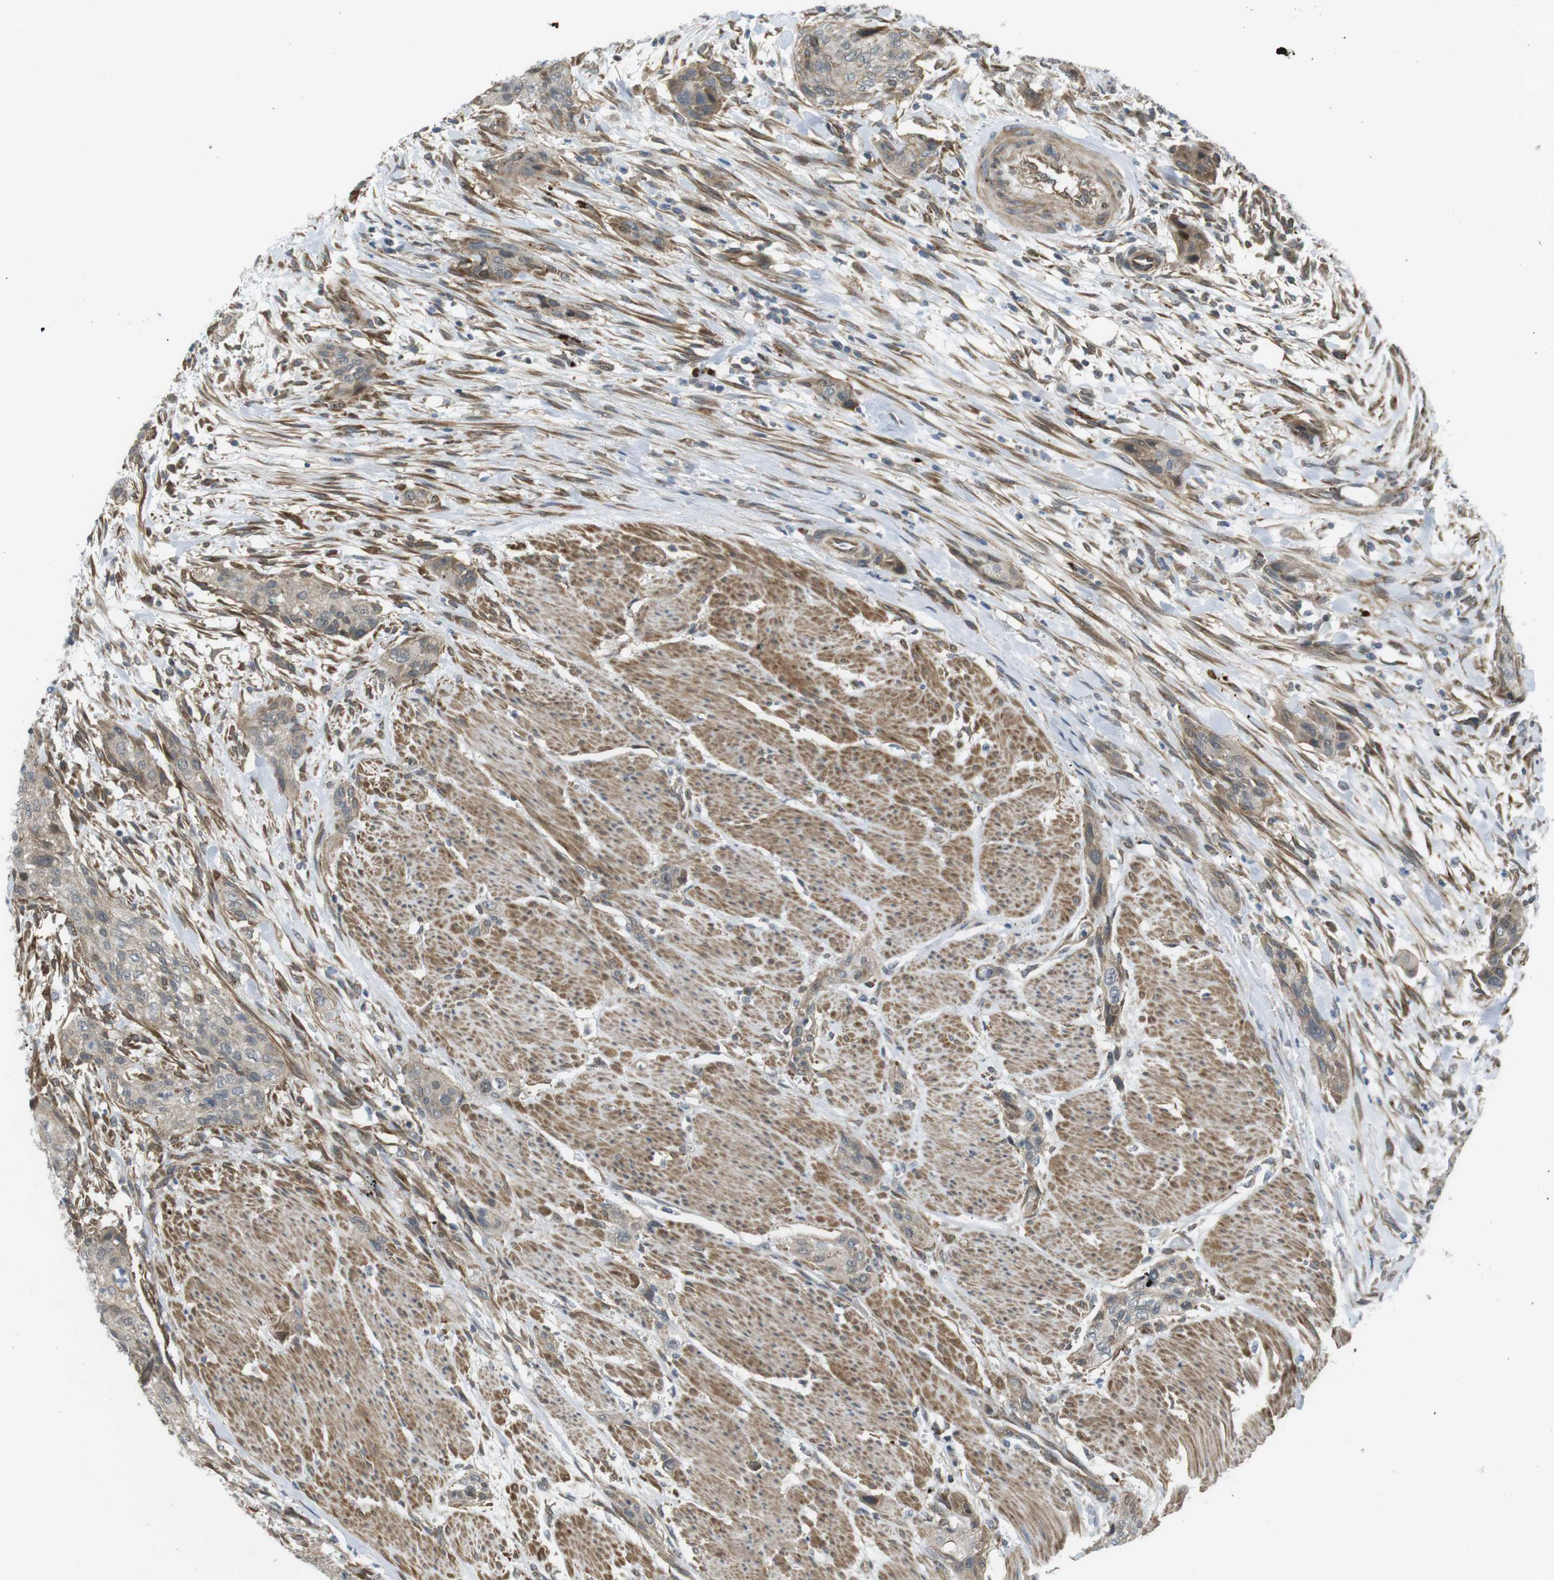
{"staining": {"intensity": "weak", "quantity": ">75%", "location": "cytoplasmic/membranous"}, "tissue": "urothelial cancer", "cell_type": "Tumor cells", "image_type": "cancer", "snomed": [{"axis": "morphology", "description": "Urothelial carcinoma, High grade"}, {"axis": "topography", "description": "Urinary bladder"}], "caption": "A brown stain highlights weak cytoplasmic/membranous positivity of a protein in high-grade urothelial carcinoma tumor cells. (IHC, brightfield microscopy, high magnification).", "gene": "KANK2", "patient": {"sex": "male", "age": 35}}